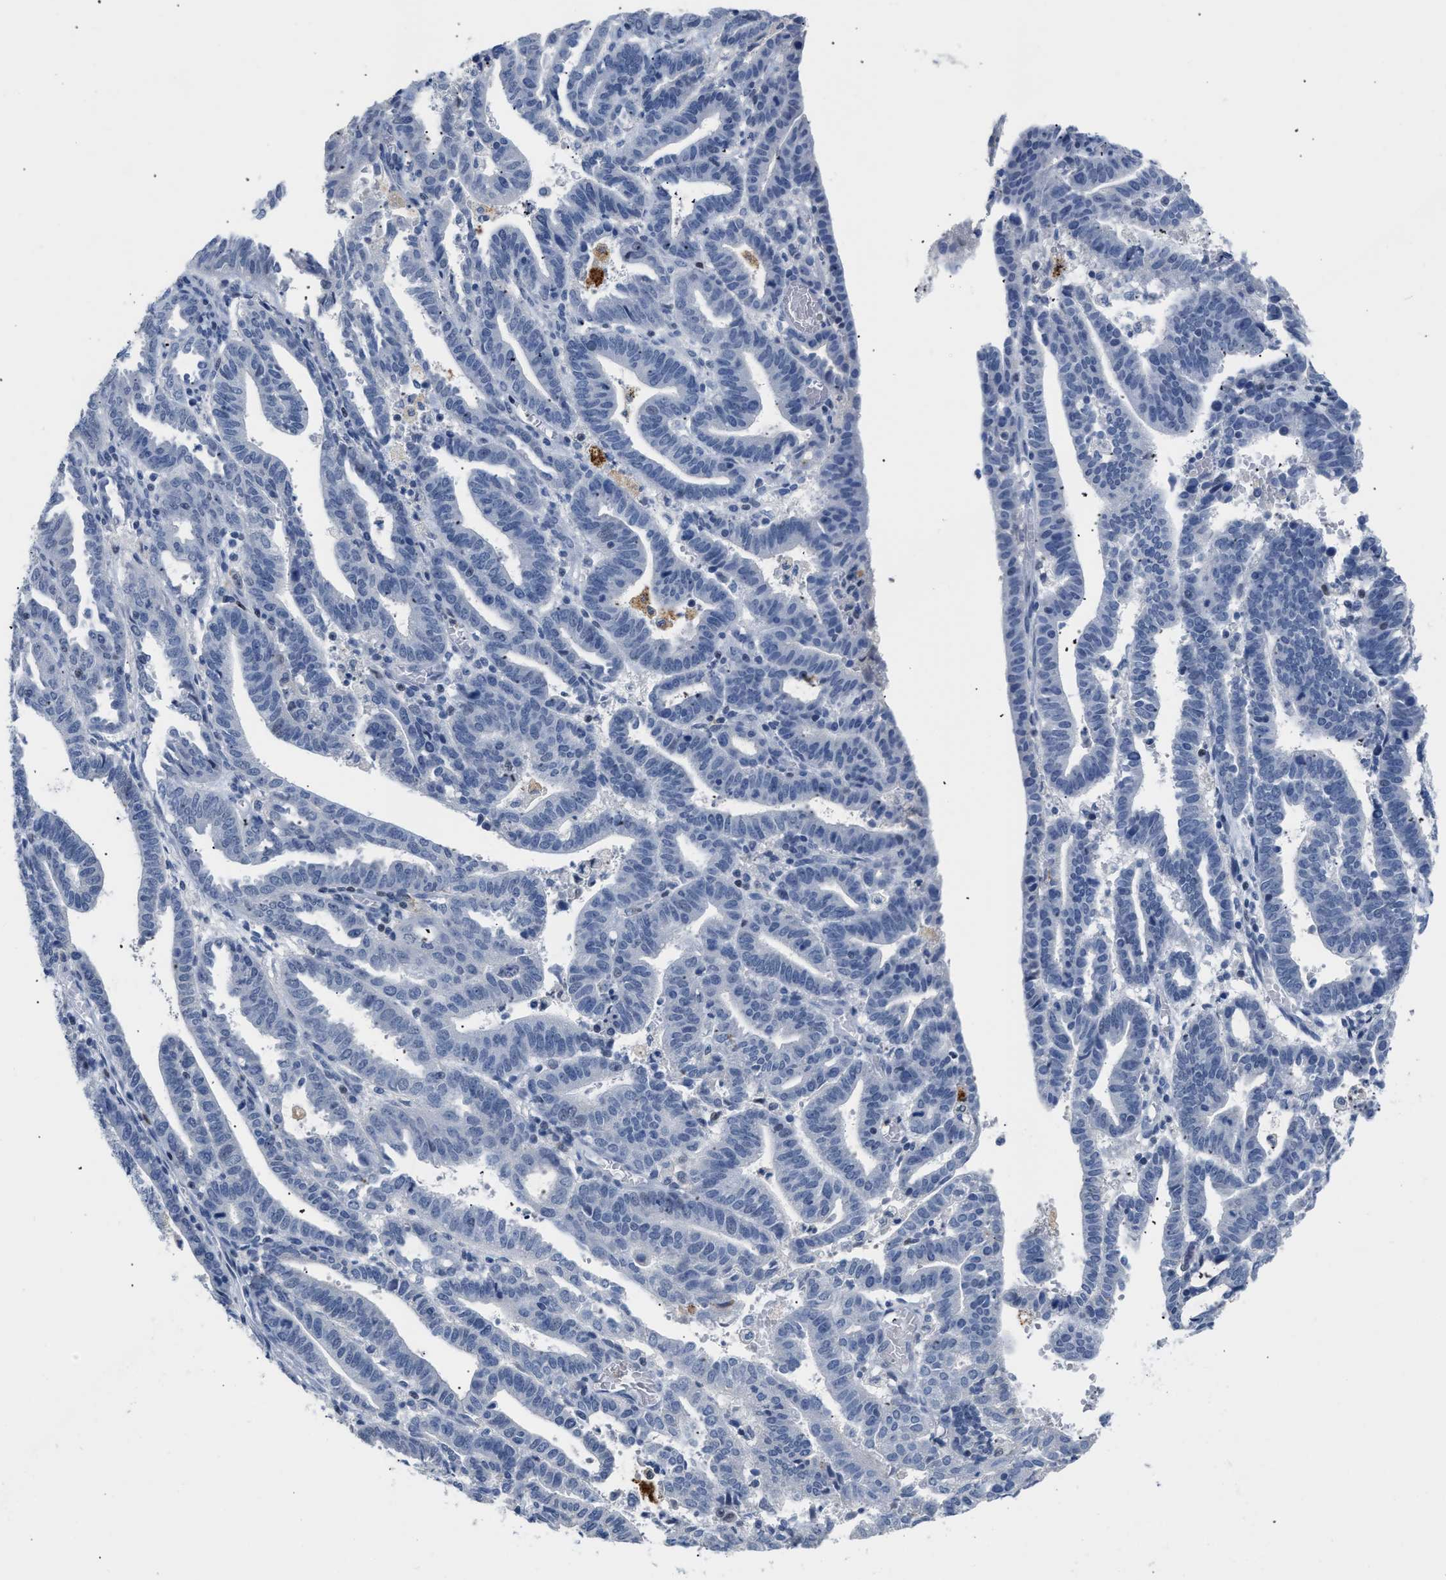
{"staining": {"intensity": "negative", "quantity": "none", "location": "none"}, "tissue": "endometrial cancer", "cell_type": "Tumor cells", "image_type": "cancer", "snomed": [{"axis": "morphology", "description": "Adenocarcinoma, NOS"}, {"axis": "topography", "description": "Uterus"}], "caption": "Tumor cells are negative for brown protein staining in endometrial cancer.", "gene": "BOLL", "patient": {"sex": "female", "age": 83}}